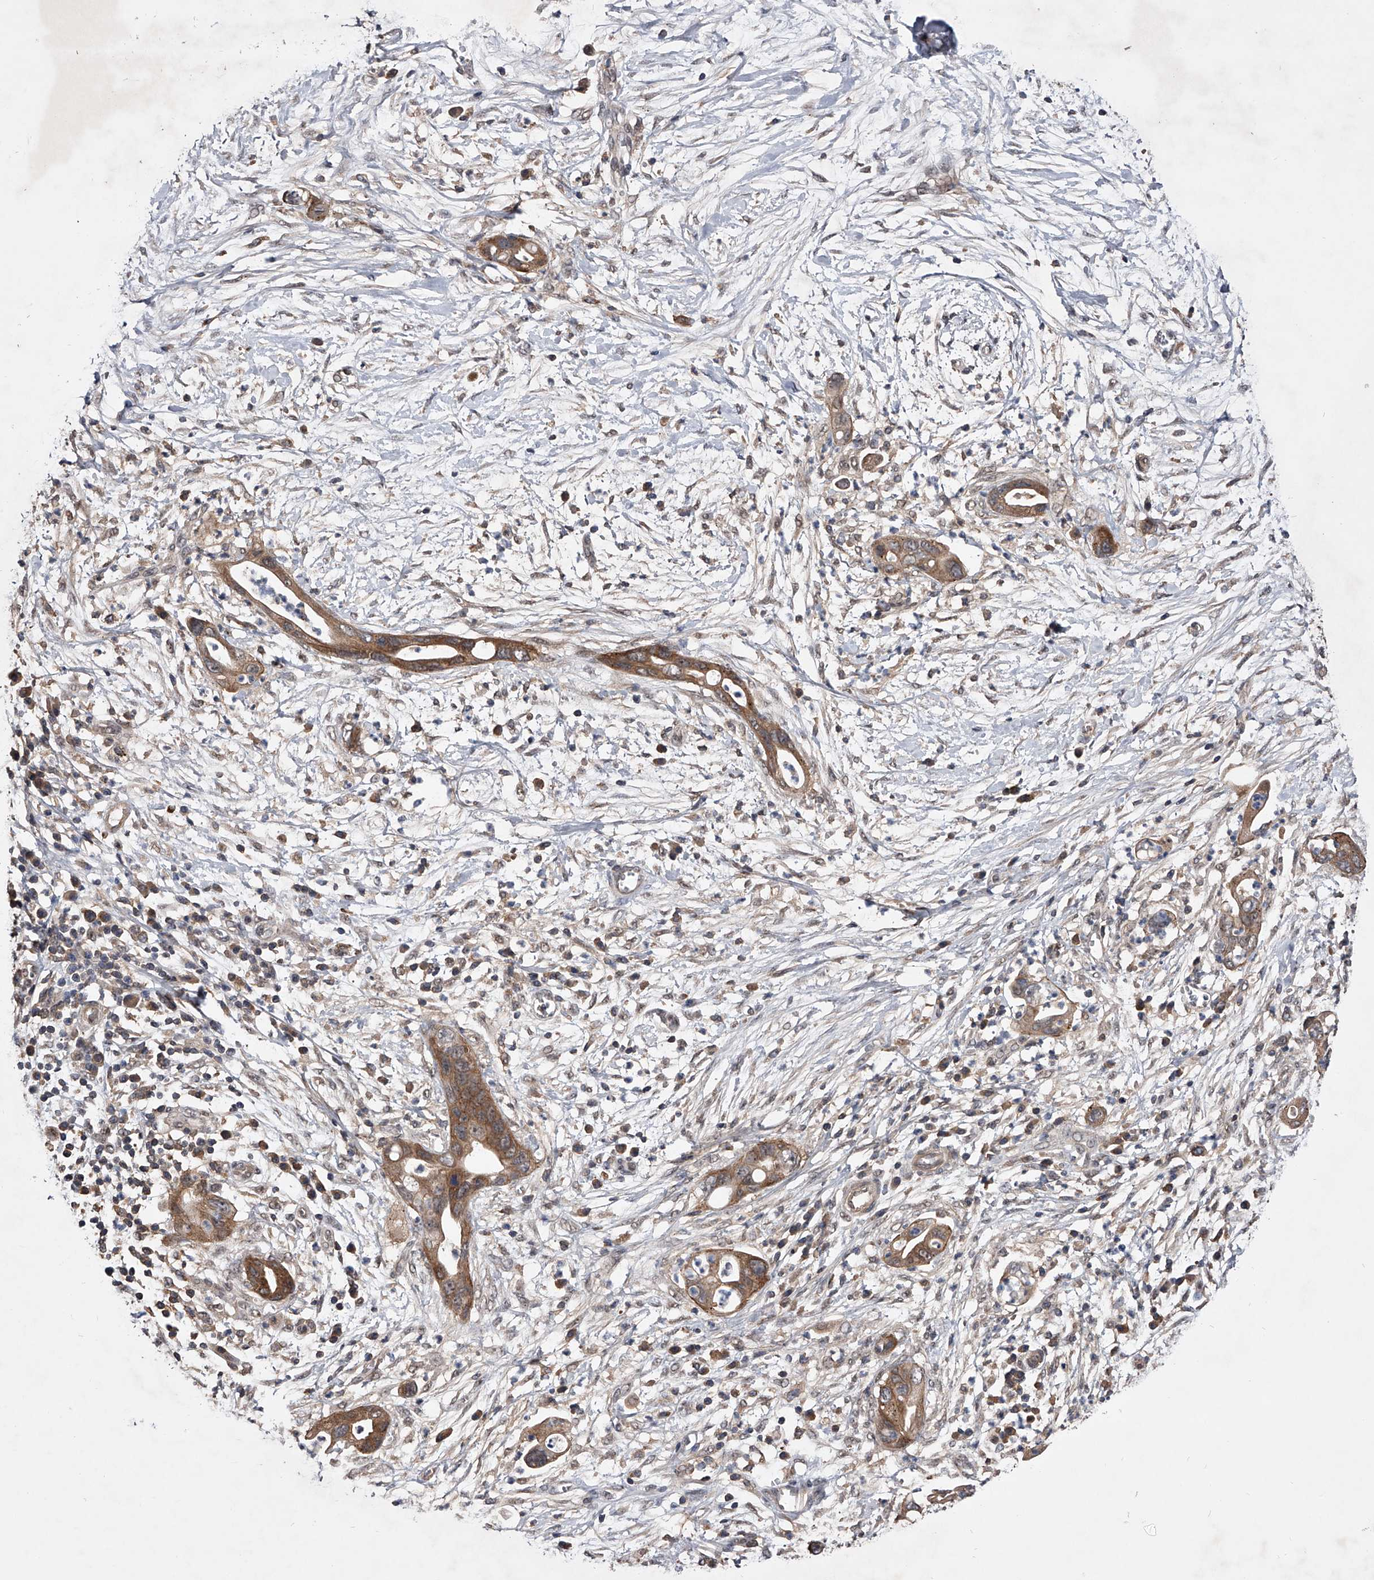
{"staining": {"intensity": "strong", "quantity": "25%-75%", "location": "cytoplasmic/membranous"}, "tissue": "pancreatic cancer", "cell_type": "Tumor cells", "image_type": "cancer", "snomed": [{"axis": "morphology", "description": "Adenocarcinoma, NOS"}, {"axis": "topography", "description": "Pancreas"}], "caption": "Brown immunohistochemical staining in human adenocarcinoma (pancreatic) shows strong cytoplasmic/membranous positivity in approximately 25%-75% of tumor cells.", "gene": "ZNF30", "patient": {"sex": "male", "age": 75}}